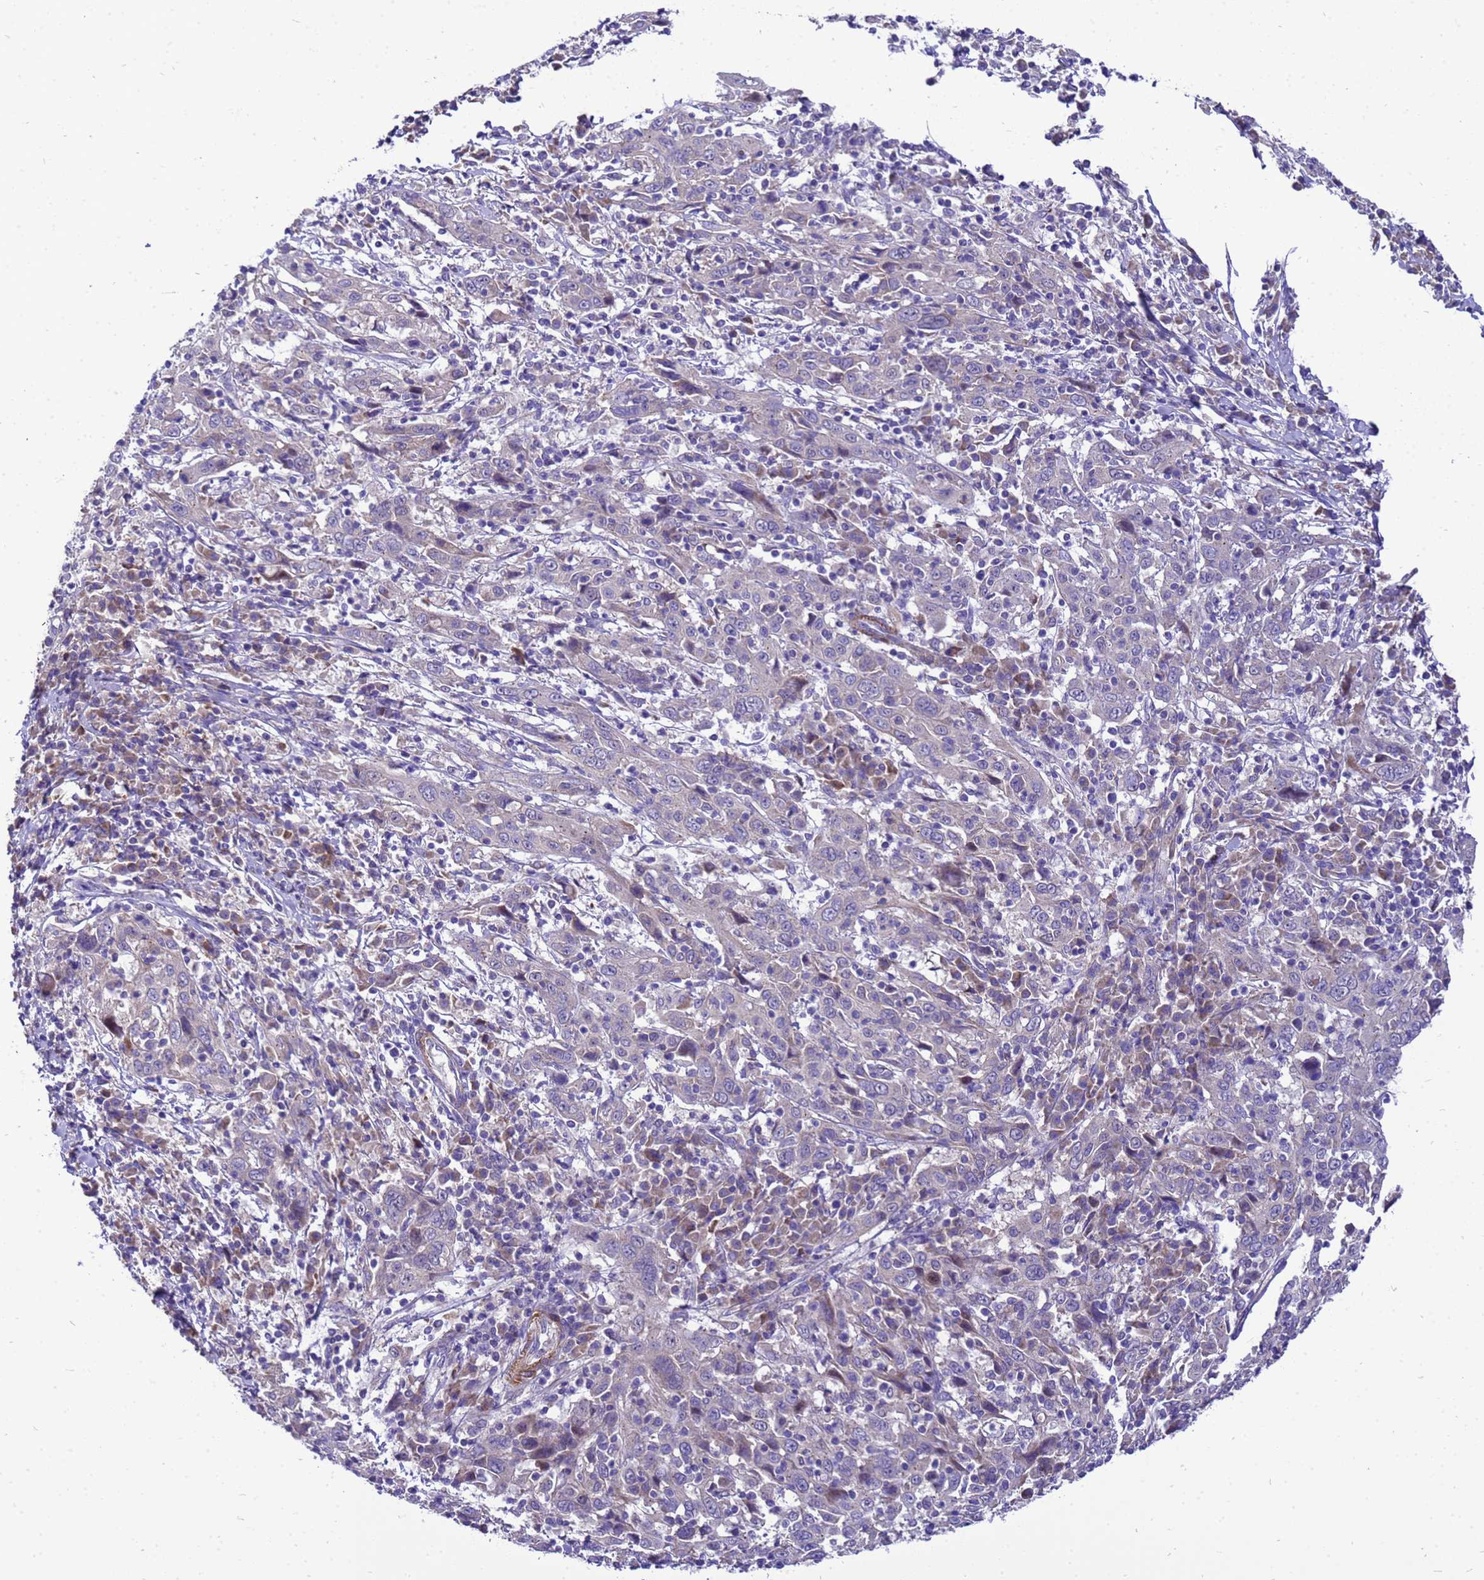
{"staining": {"intensity": "negative", "quantity": "none", "location": "none"}, "tissue": "cervical cancer", "cell_type": "Tumor cells", "image_type": "cancer", "snomed": [{"axis": "morphology", "description": "Squamous cell carcinoma, NOS"}, {"axis": "topography", "description": "Cervix"}], "caption": "Cervical cancer (squamous cell carcinoma) was stained to show a protein in brown. There is no significant positivity in tumor cells.", "gene": "POP7", "patient": {"sex": "female", "age": 46}}